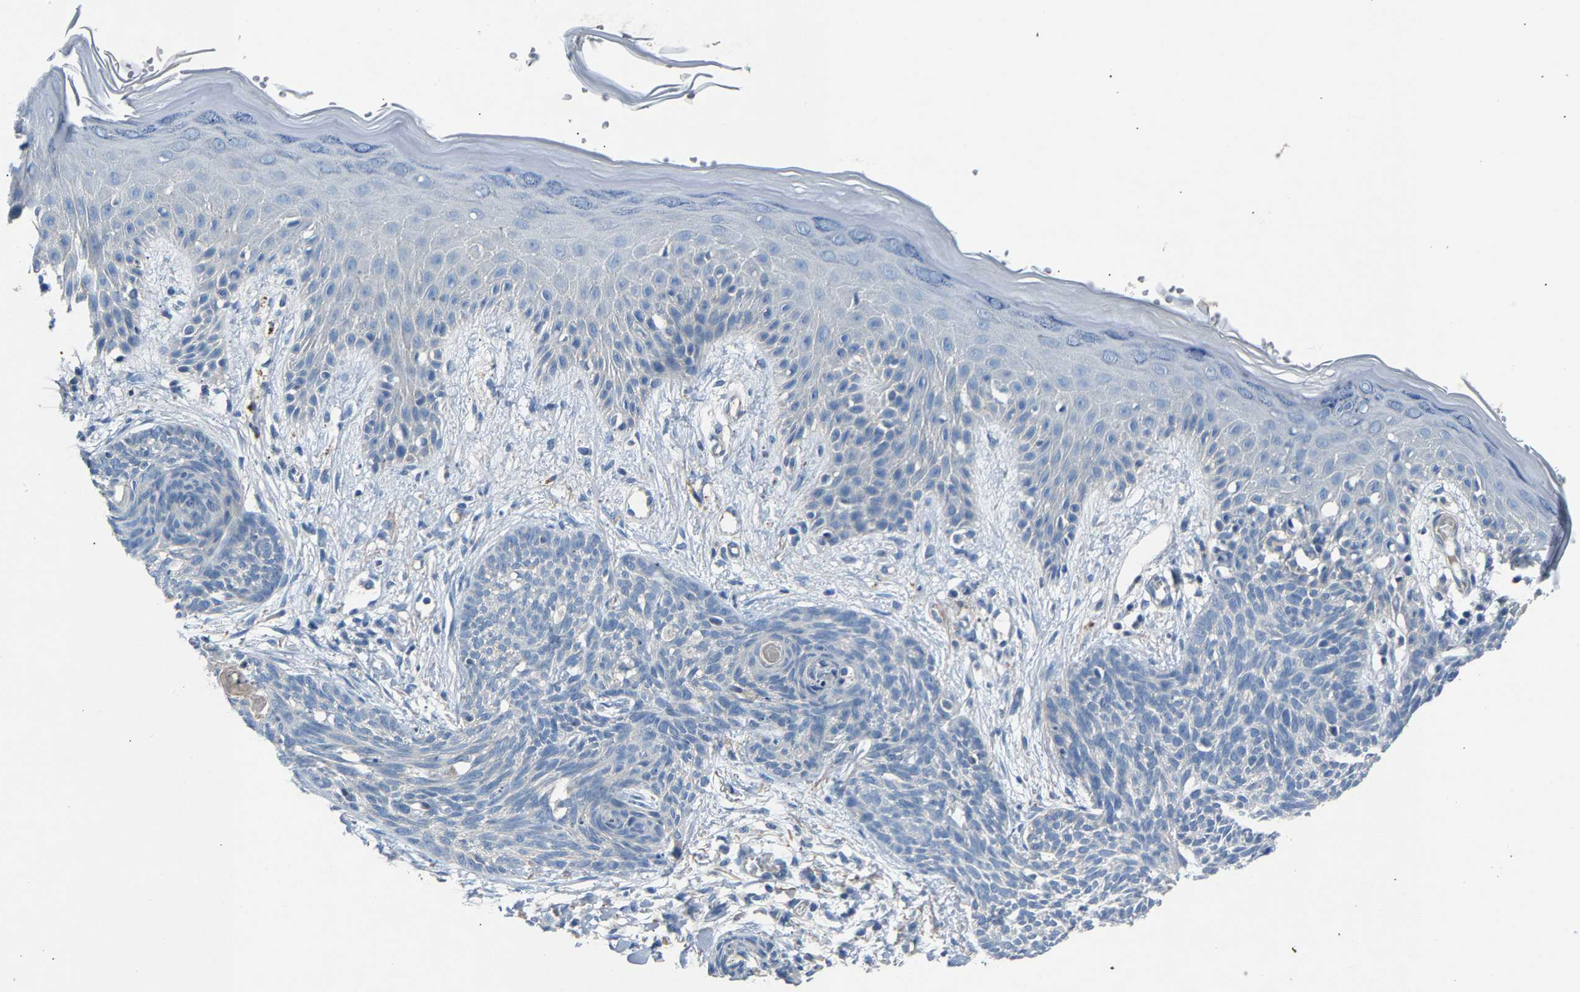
{"staining": {"intensity": "negative", "quantity": "none", "location": "none"}, "tissue": "skin cancer", "cell_type": "Tumor cells", "image_type": "cancer", "snomed": [{"axis": "morphology", "description": "Basal cell carcinoma"}, {"axis": "topography", "description": "Skin"}], "caption": "There is no significant positivity in tumor cells of skin cancer (basal cell carcinoma). The staining is performed using DAB (3,3'-diaminobenzidine) brown chromogen with nuclei counter-stained in using hematoxylin.", "gene": "DNAAF5", "patient": {"sex": "female", "age": 59}}